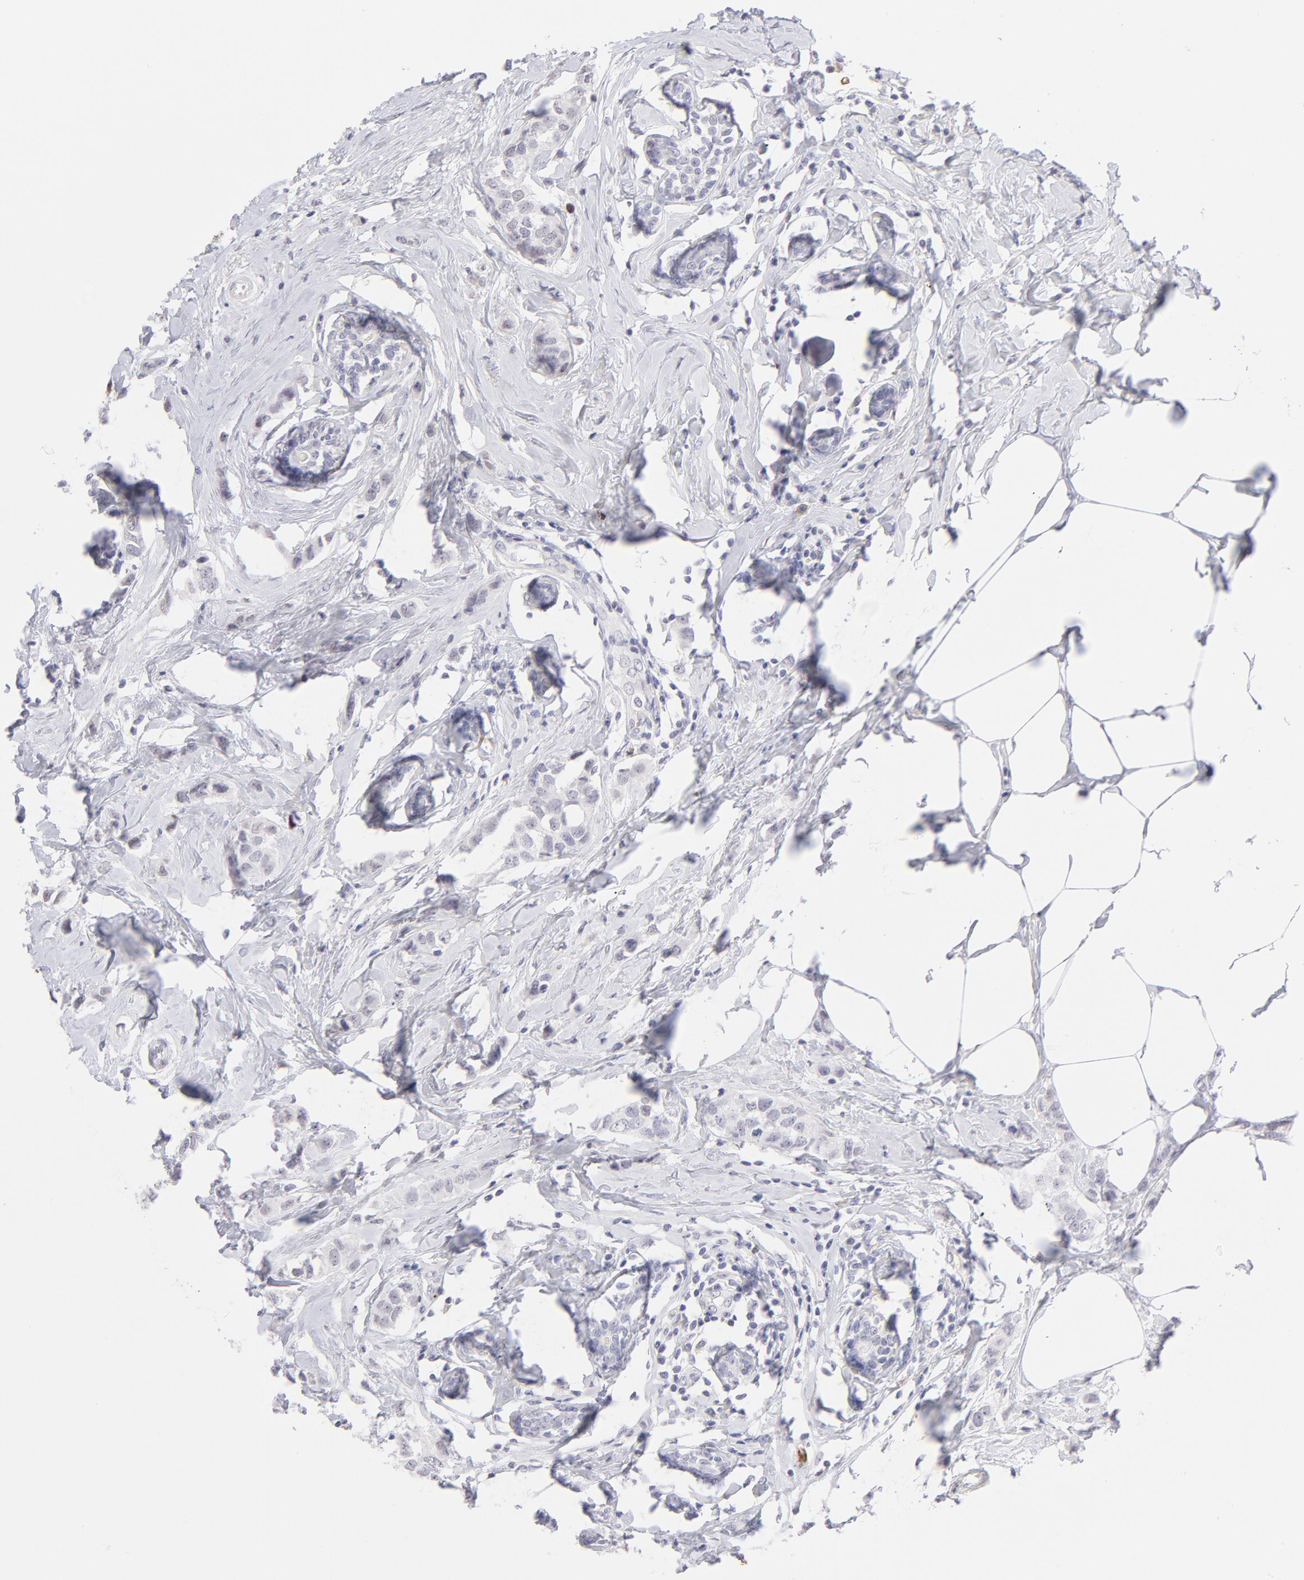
{"staining": {"intensity": "negative", "quantity": "none", "location": "none"}, "tissue": "breast cancer", "cell_type": "Tumor cells", "image_type": "cancer", "snomed": [{"axis": "morphology", "description": "Normal tissue, NOS"}, {"axis": "morphology", "description": "Duct carcinoma"}, {"axis": "topography", "description": "Breast"}], "caption": "Immunohistochemistry (IHC) image of invasive ductal carcinoma (breast) stained for a protein (brown), which shows no staining in tumor cells.", "gene": "LTB4R", "patient": {"sex": "female", "age": 50}}